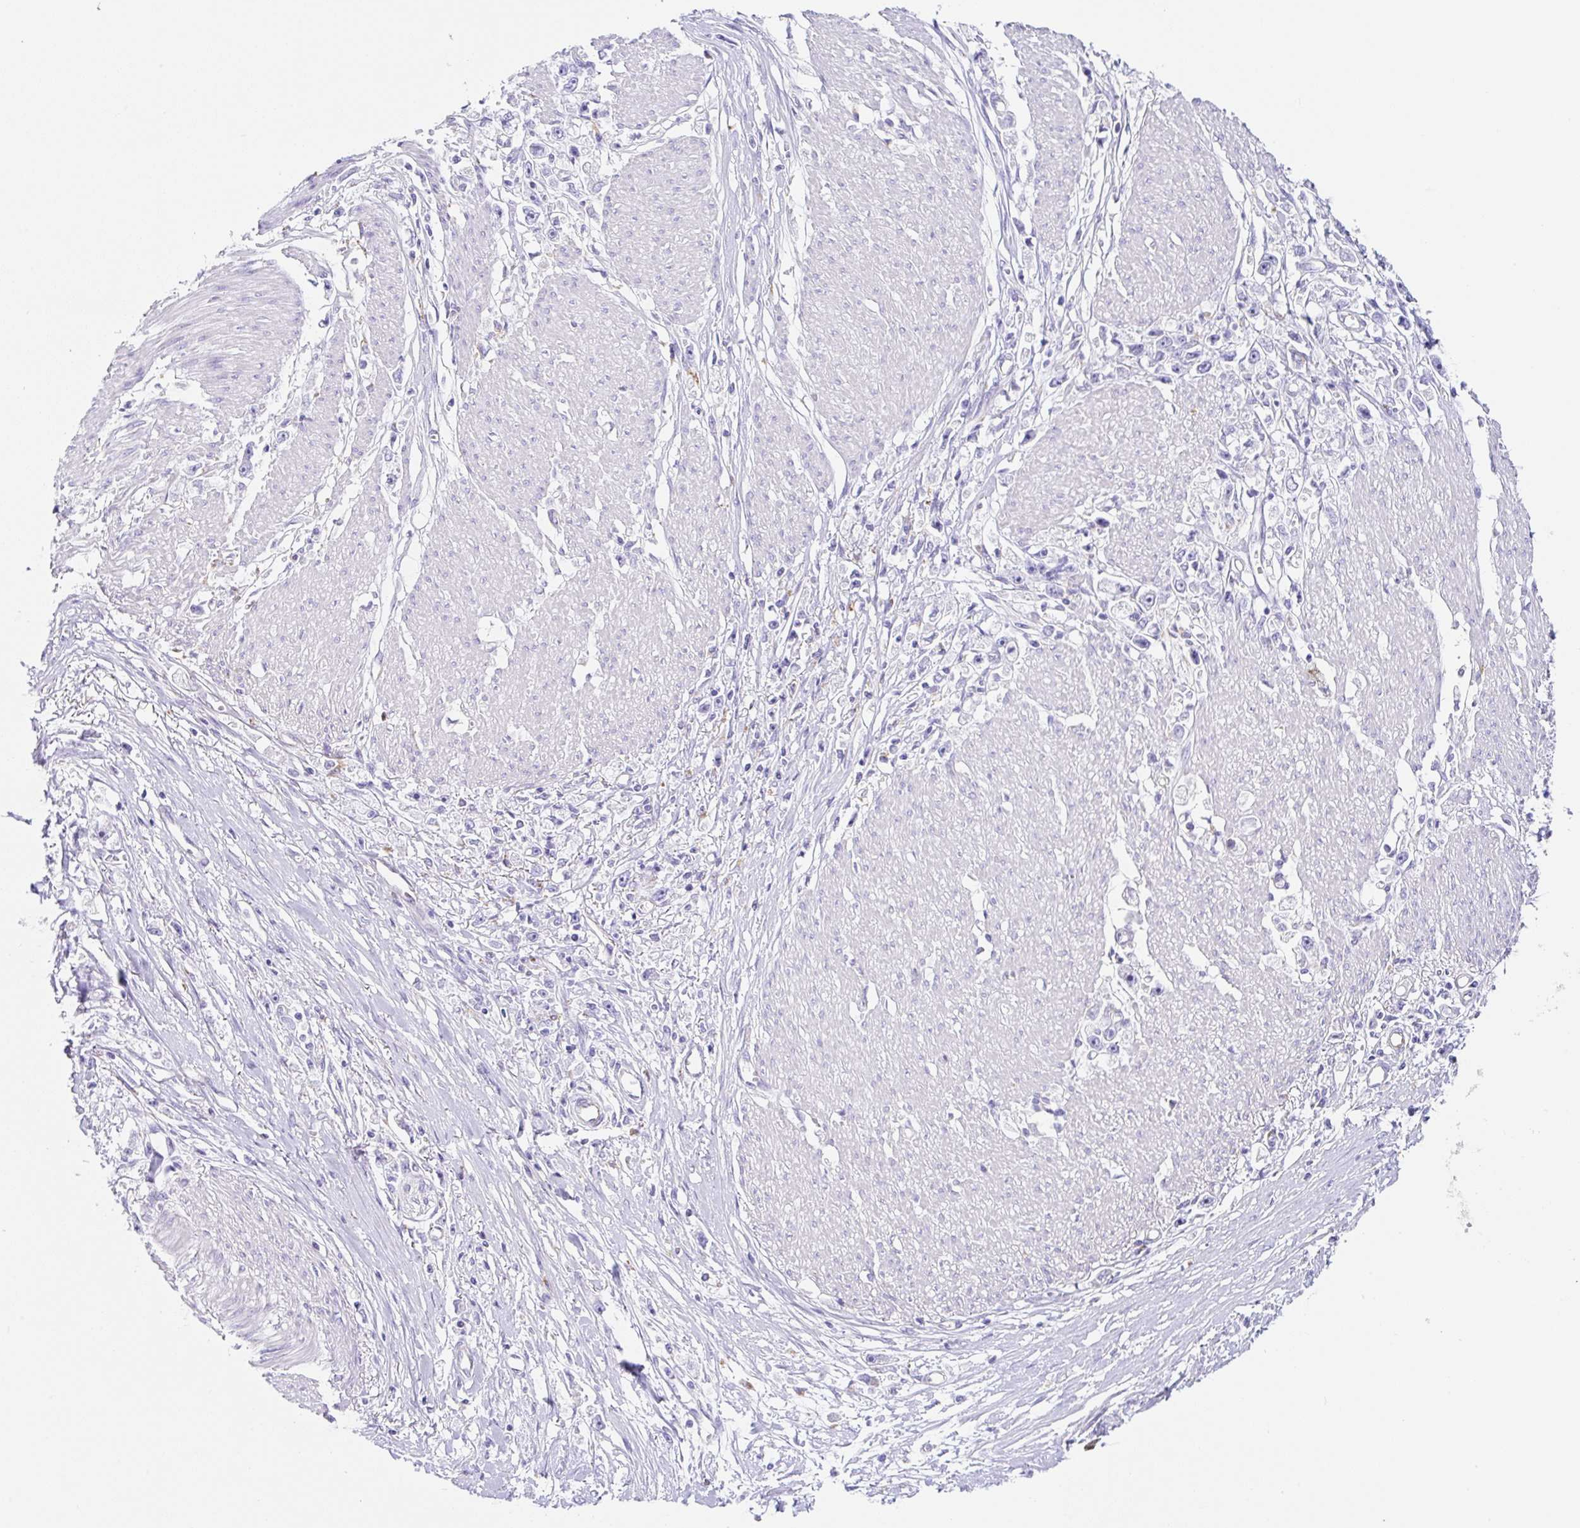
{"staining": {"intensity": "negative", "quantity": "none", "location": "none"}, "tissue": "stomach cancer", "cell_type": "Tumor cells", "image_type": "cancer", "snomed": [{"axis": "morphology", "description": "Adenocarcinoma, NOS"}, {"axis": "topography", "description": "Stomach"}], "caption": "This is a micrograph of IHC staining of stomach adenocarcinoma, which shows no positivity in tumor cells. Nuclei are stained in blue.", "gene": "DKK4", "patient": {"sex": "female", "age": 59}}